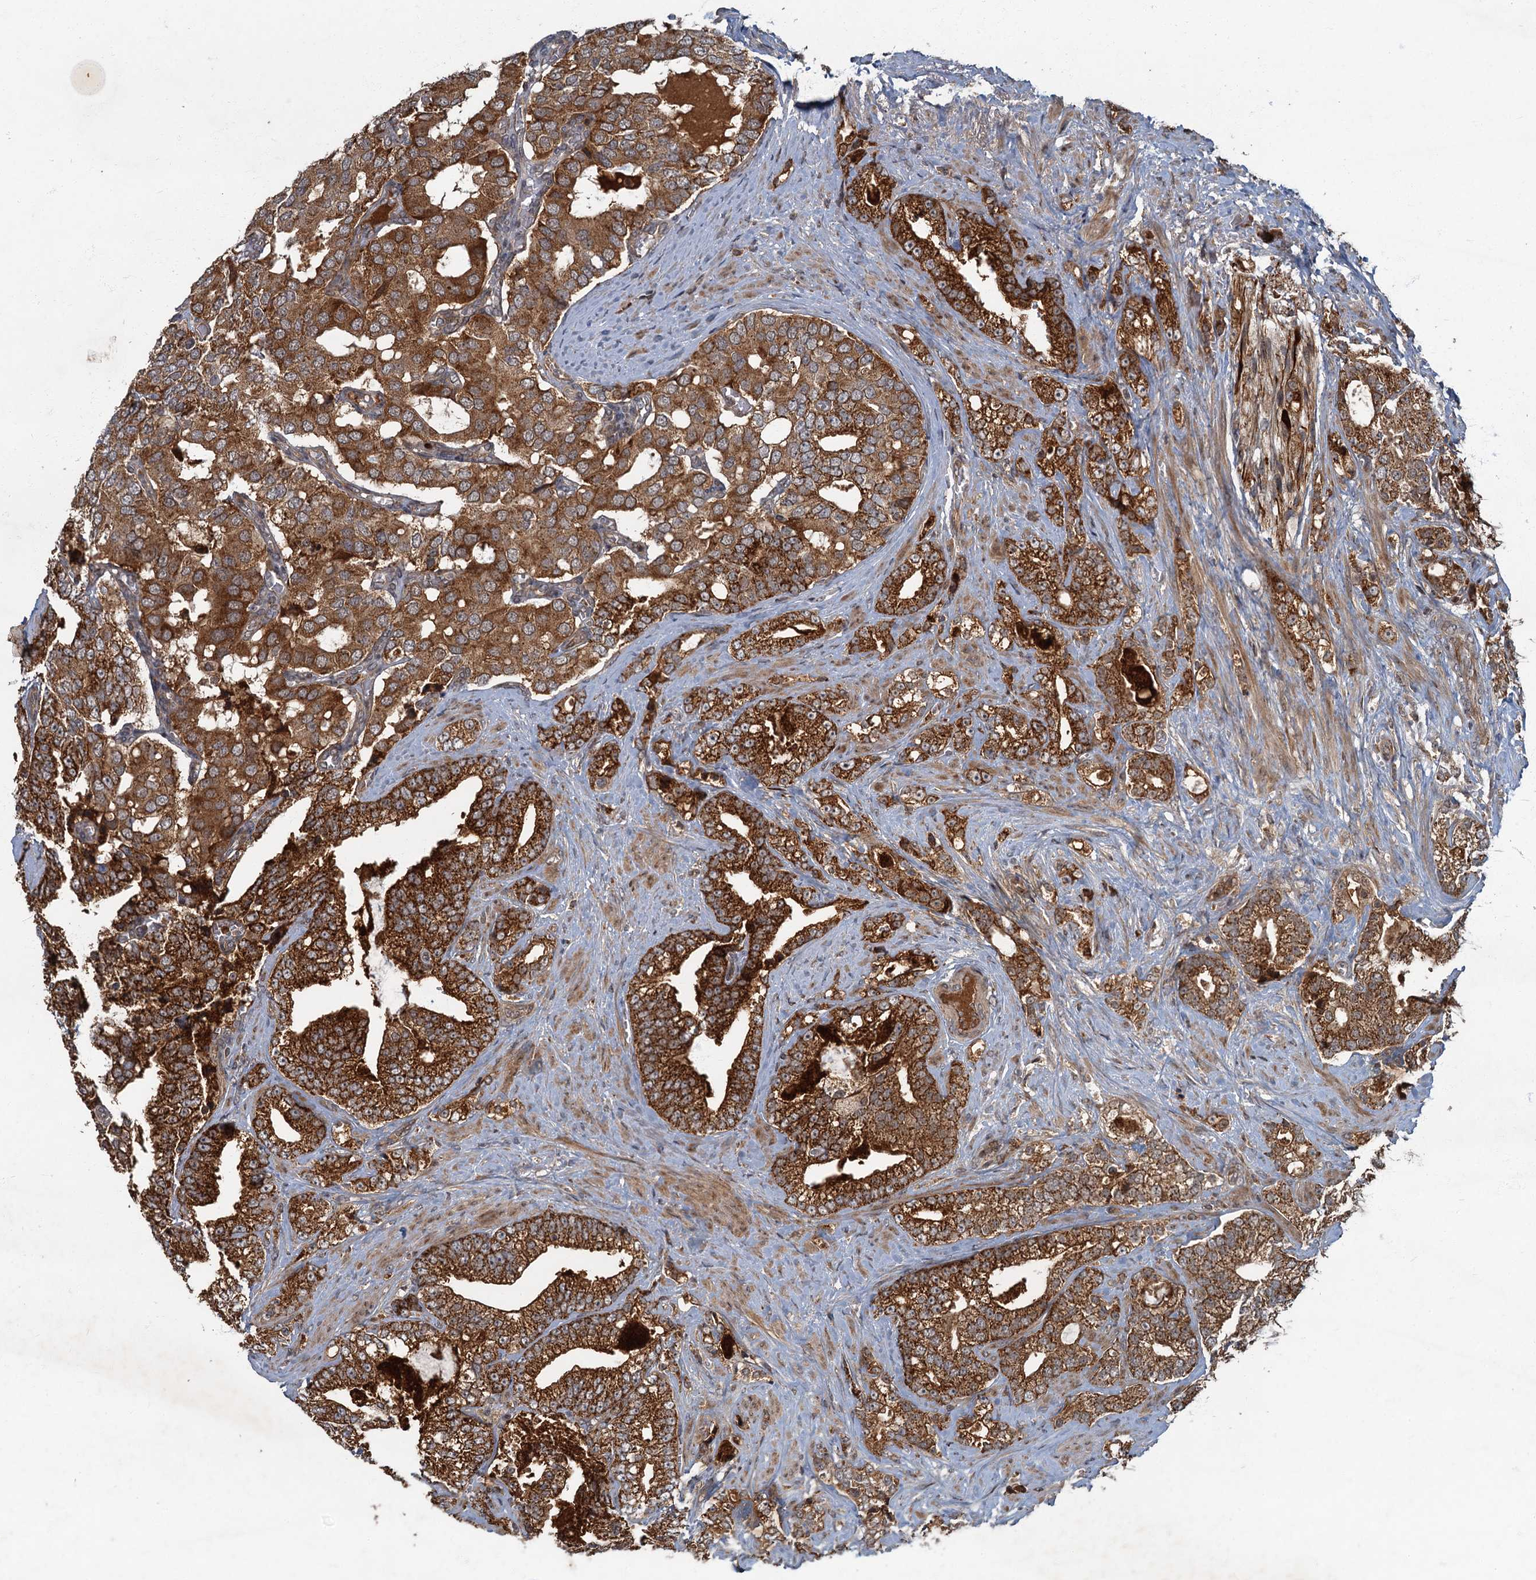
{"staining": {"intensity": "strong", "quantity": ">75%", "location": "cytoplasmic/membranous"}, "tissue": "prostate cancer", "cell_type": "Tumor cells", "image_type": "cancer", "snomed": [{"axis": "morphology", "description": "Adenocarcinoma, High grade"}, {"axis": "topography", "description": "Prostate and seminal vesicle, NOS"}], "caption": "This is a photomicrograph of immunohistochemistry (IHC) staining of prostate cancer, which shows strong staining in the cytoplasmic/membranous of tumor cells.", "gene": "SLC11A2", "patient": {"sex": "male", "age": 67}}